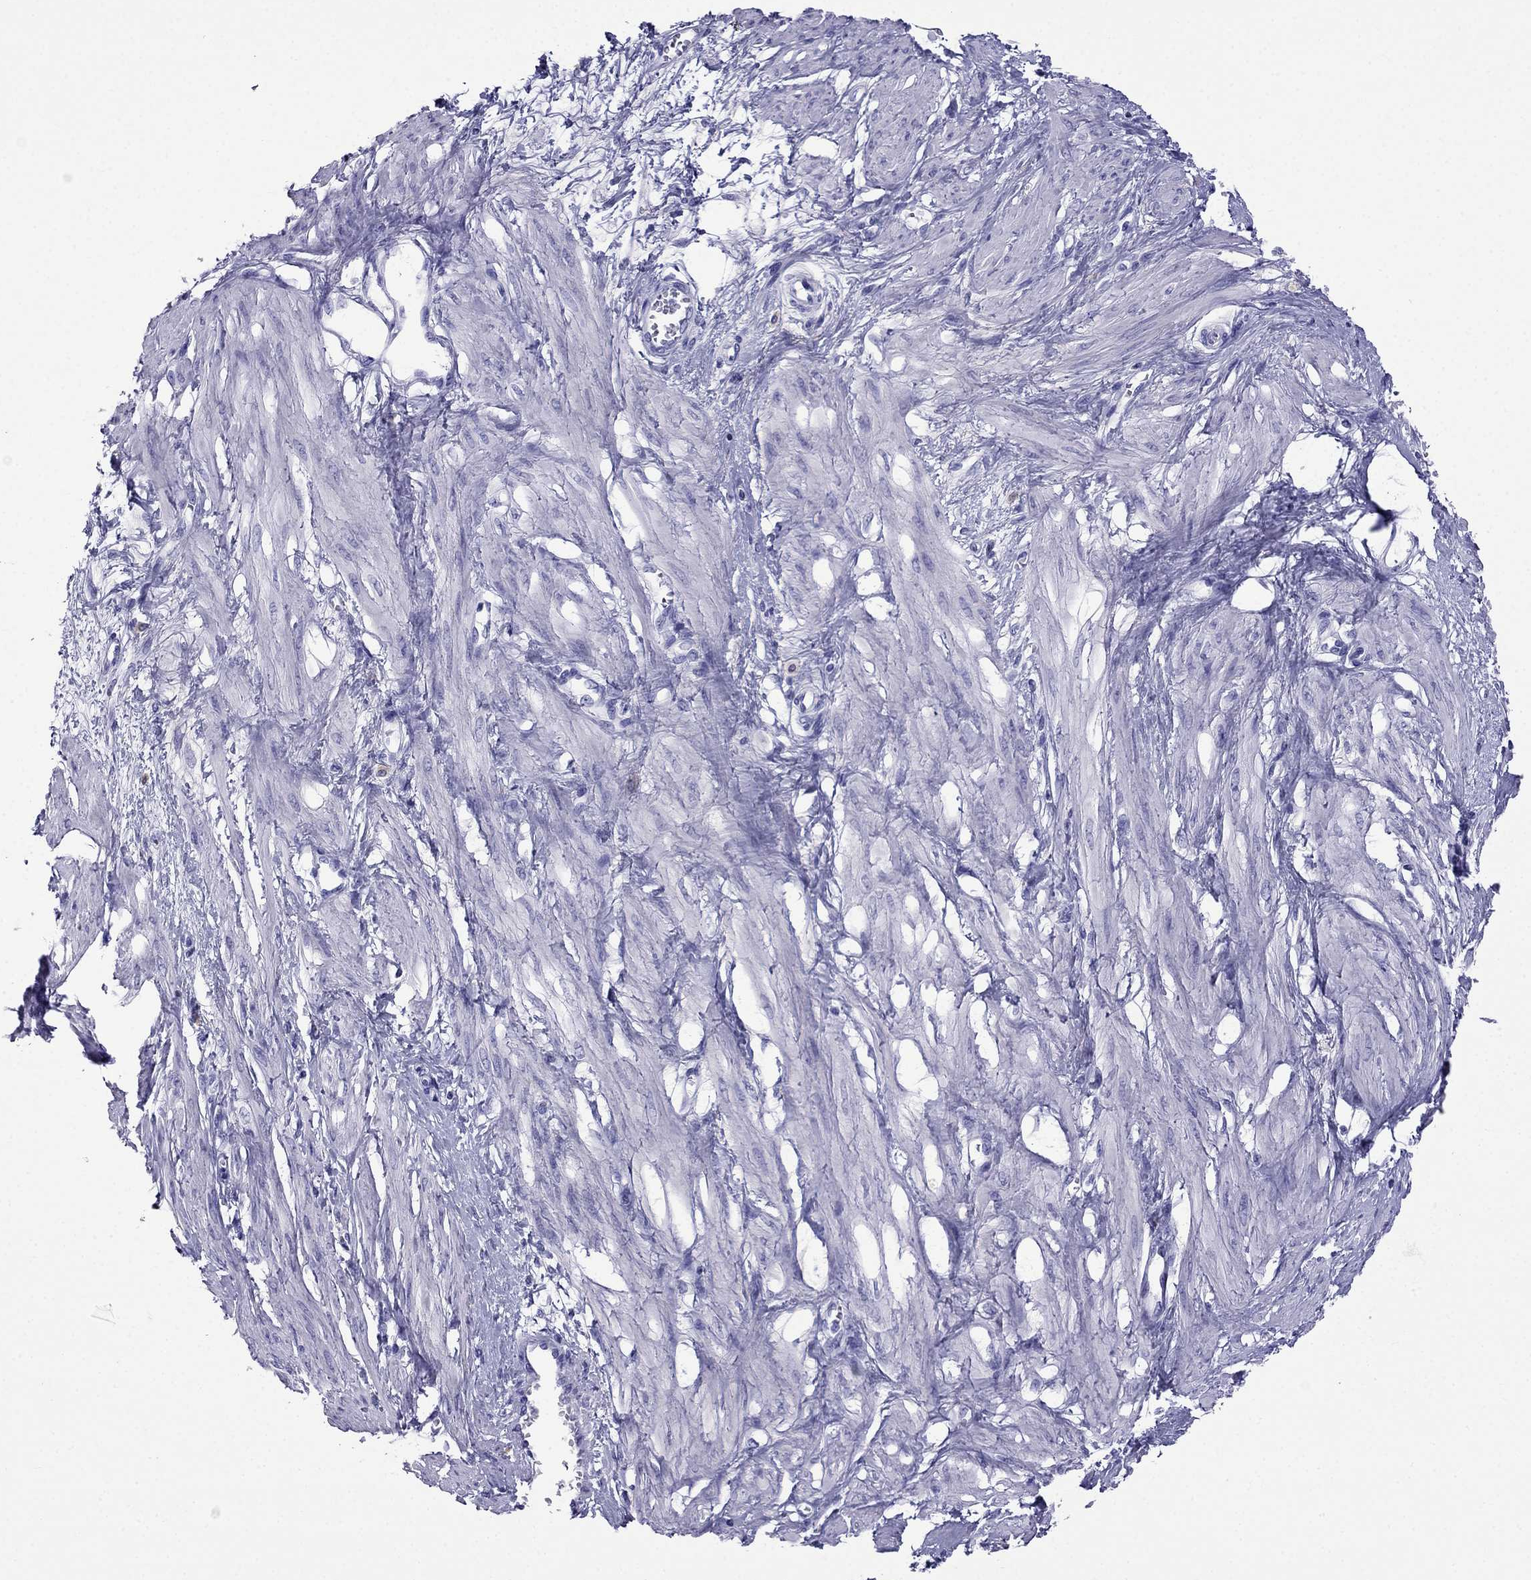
{"staining": {"intensity": "negative", "quantity": "none", "location": "none"}, "tissue": "smooth muscle", "cell_type": "Smooth muscle cells", "image_type": "normal", "snomed": [{"axis": "morphology", "description": "Normal tissue, NOS"}, {"axis": "topography", "description": "Smooth muscle"}, {"axis": "topography", "description": "Uterus"}], "caption": "Human smooth muscle stained for a protein using immunohistochemistry shows no positivity in smooth muscle cells.", "gene": "ARR3", "patient": {"sex": "female", "age": 39}}